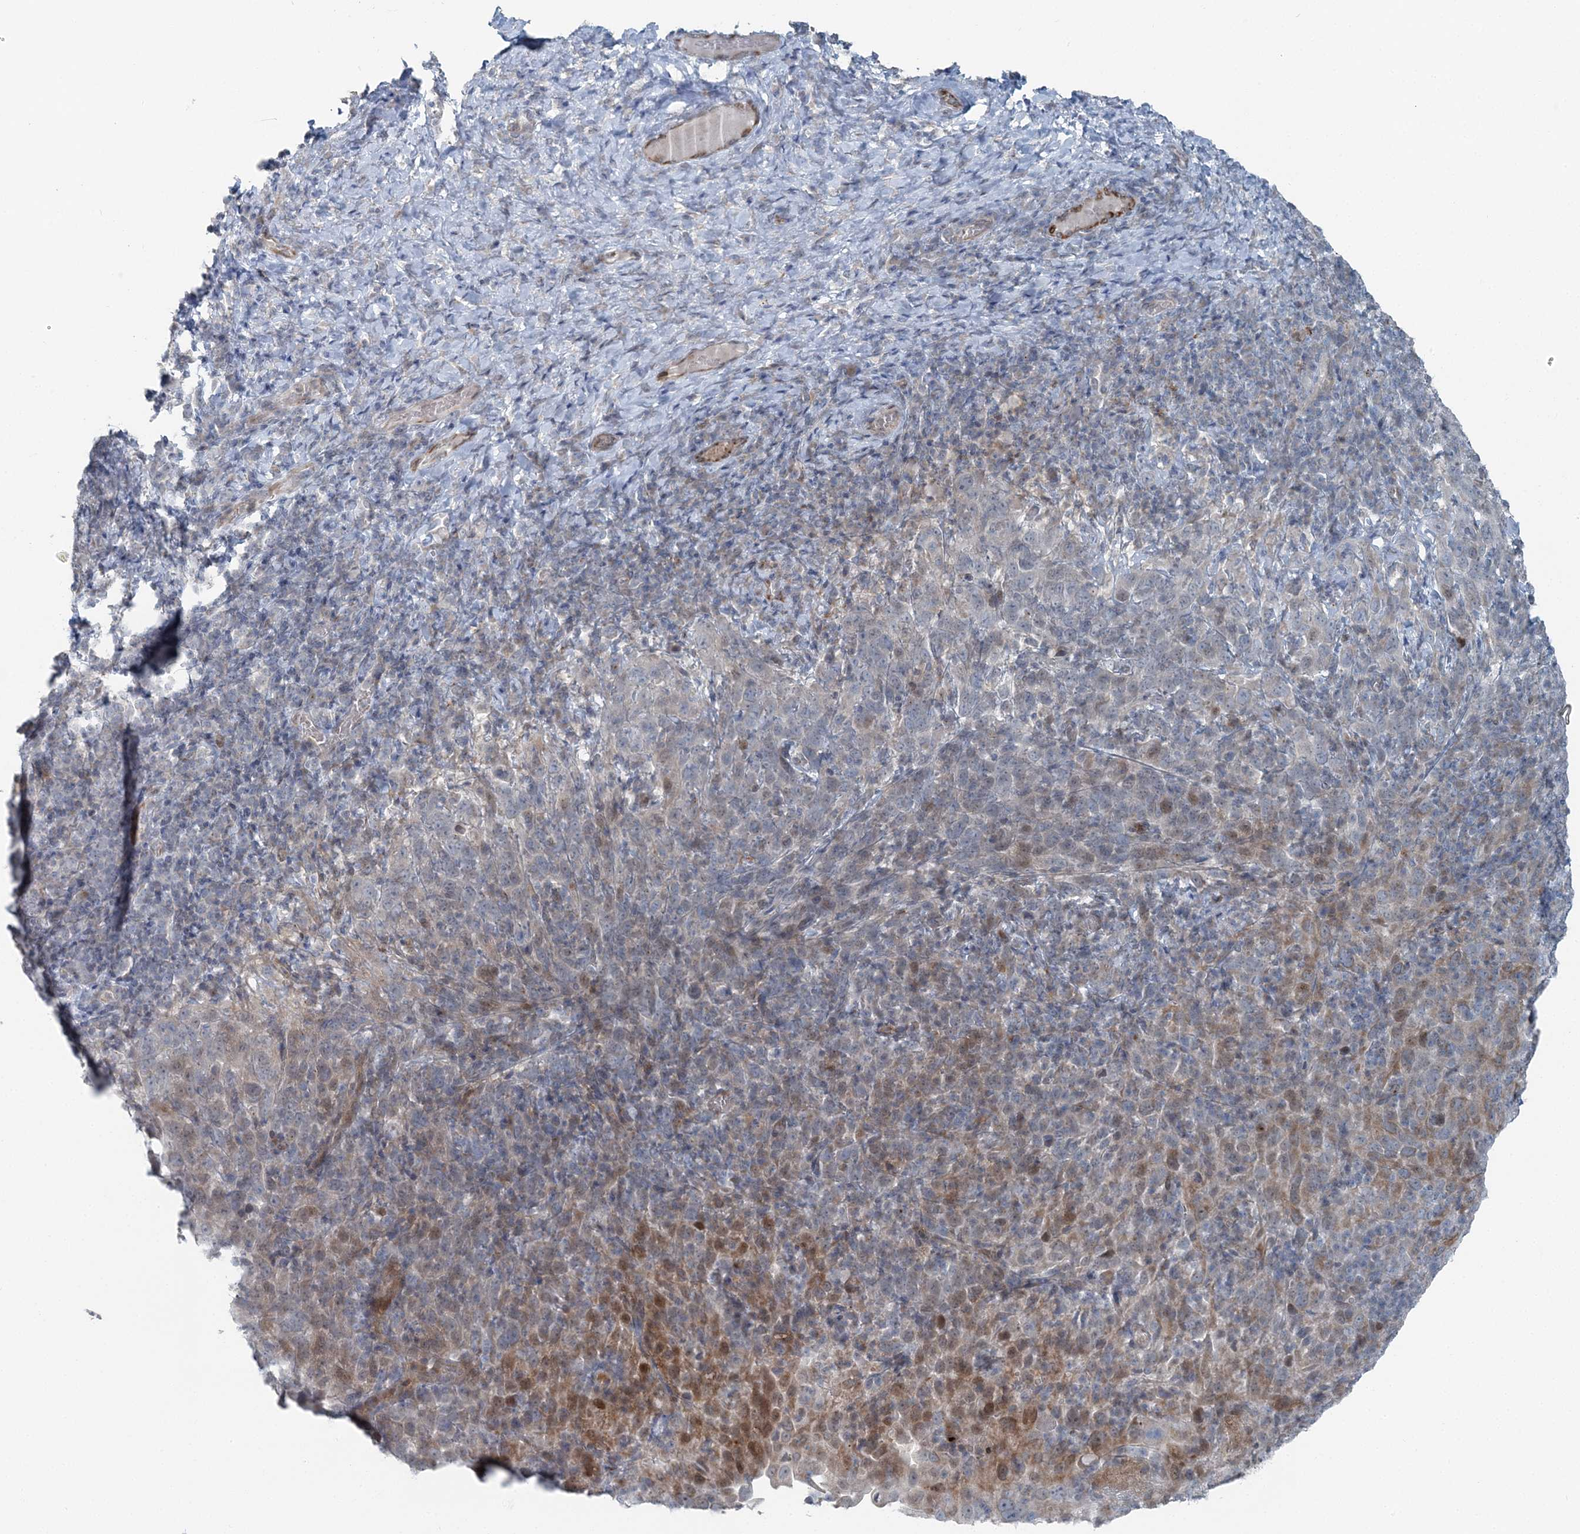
{"staining": {"intensity": "weak", "quantity": "<25%", "location": "cytoplasmic/membranous"}, "tissue": "cervical cancer", "cell_type": "Tumor cells", "image_type": "cancer", "snomed": [{"axis": "morphology", "description": "Squamous cell carcinoma, NOS"}, {"axis": "topography", "description": "Cervix"}], "caption": "Histopathology image shows no significant protein staining in tumor cells of cervical cancer (squamous cell carcinoma).", "gene": "FBXL17", "patient": {"sex": "female", "age": 46}}